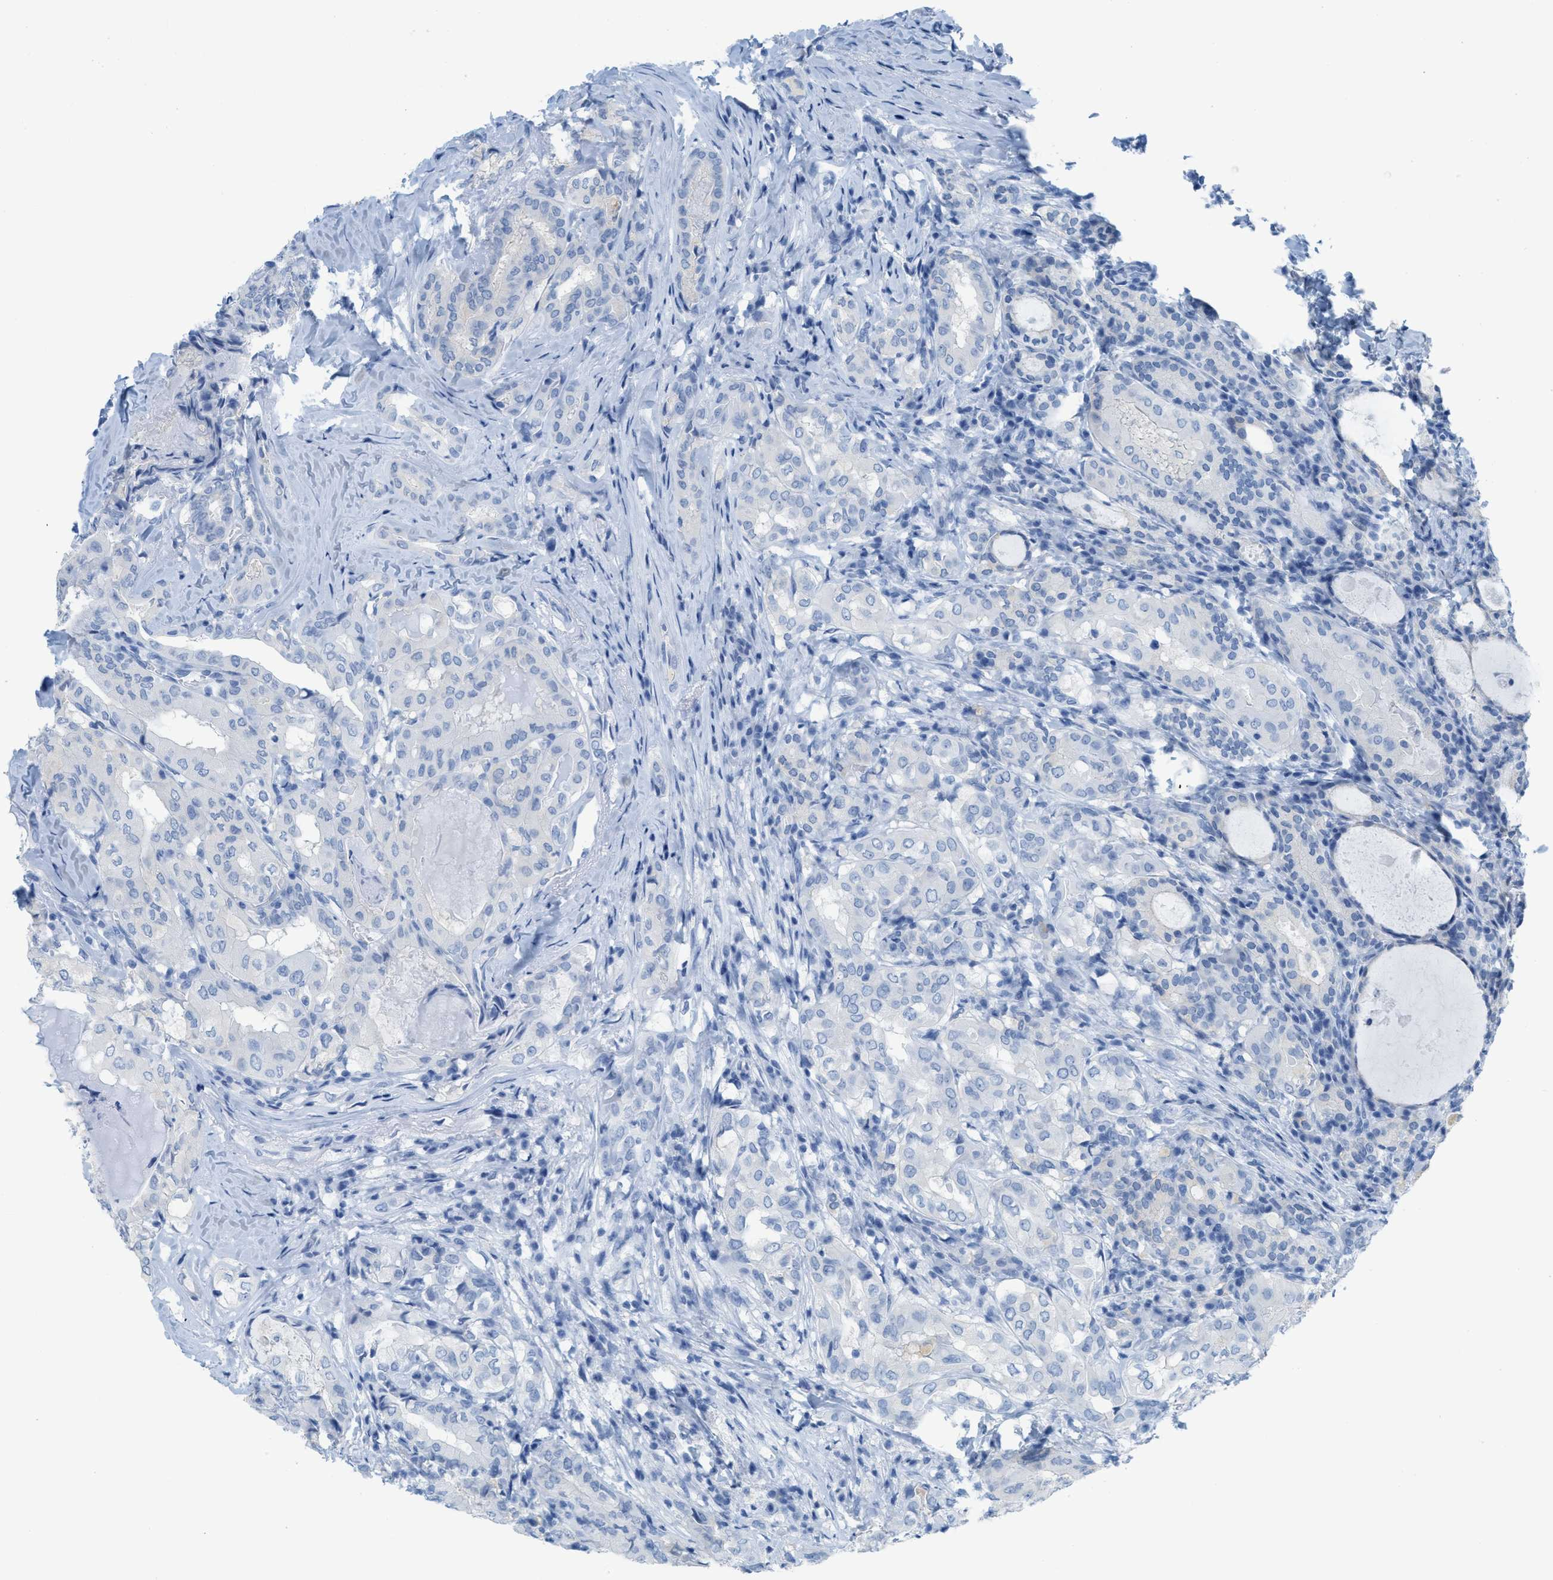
{"staining": {"intensity": "negative", "quantity": "none", "location": "none"}, "tissue": "thyroid cancer", "cell_type": "Tumor cells", "image_type": "cancer", "snomed": [{"axis": "morphology", "description": "Papillary adenocarcinoma, NOS"}, {"axis": "topography", "description": "Thyroid gland"}], "caption": "This is an immunohistochemistry (IHC) photomicrograph of human papillary adenocarcinoma (thyroid). There is no positivity in tumor cells.", "gene": "ASGR1", "patient": {"sex": "female", "age": 42}}